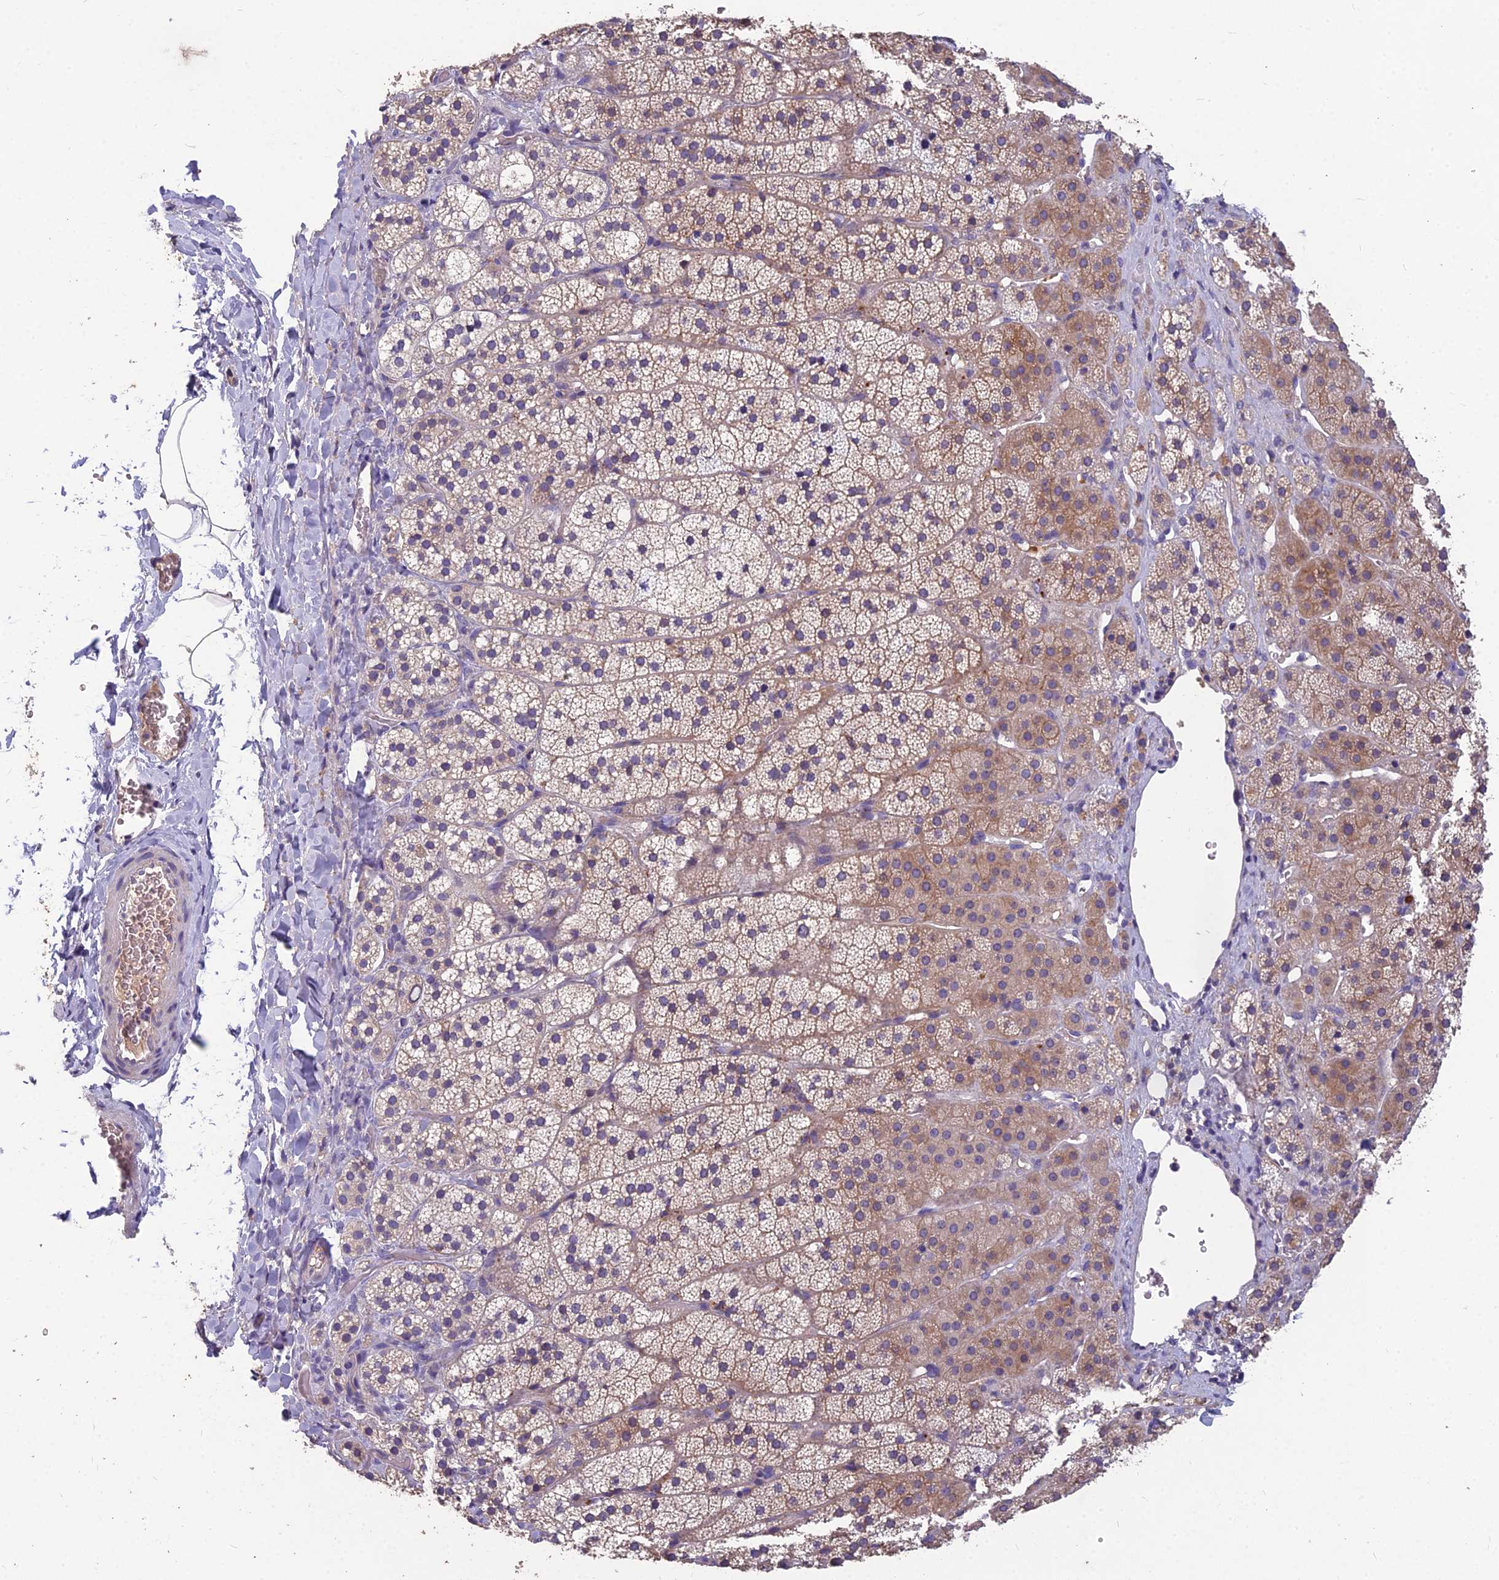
{"staining": {"intensity": "moderate", "quantity": ">75%", "location": "cytoplasmic/membranous"}, "tissue": "adrenal gland", "cell_type": "Glandular cells", "image_type": "normal", "snomed": [{"axis": "morphology", "description": "Normal tissue, NOS"}, {"axis": "topography", "description": "Adrenal gland"}], "caption": "Adrenal gland stained with a brown dye reveals moderate cytoplasmic/membranous positive staining in approximately >75% of glandular cells.", "gene": "CEACAM16", "patient": {"sex": "female", "age": 44}}